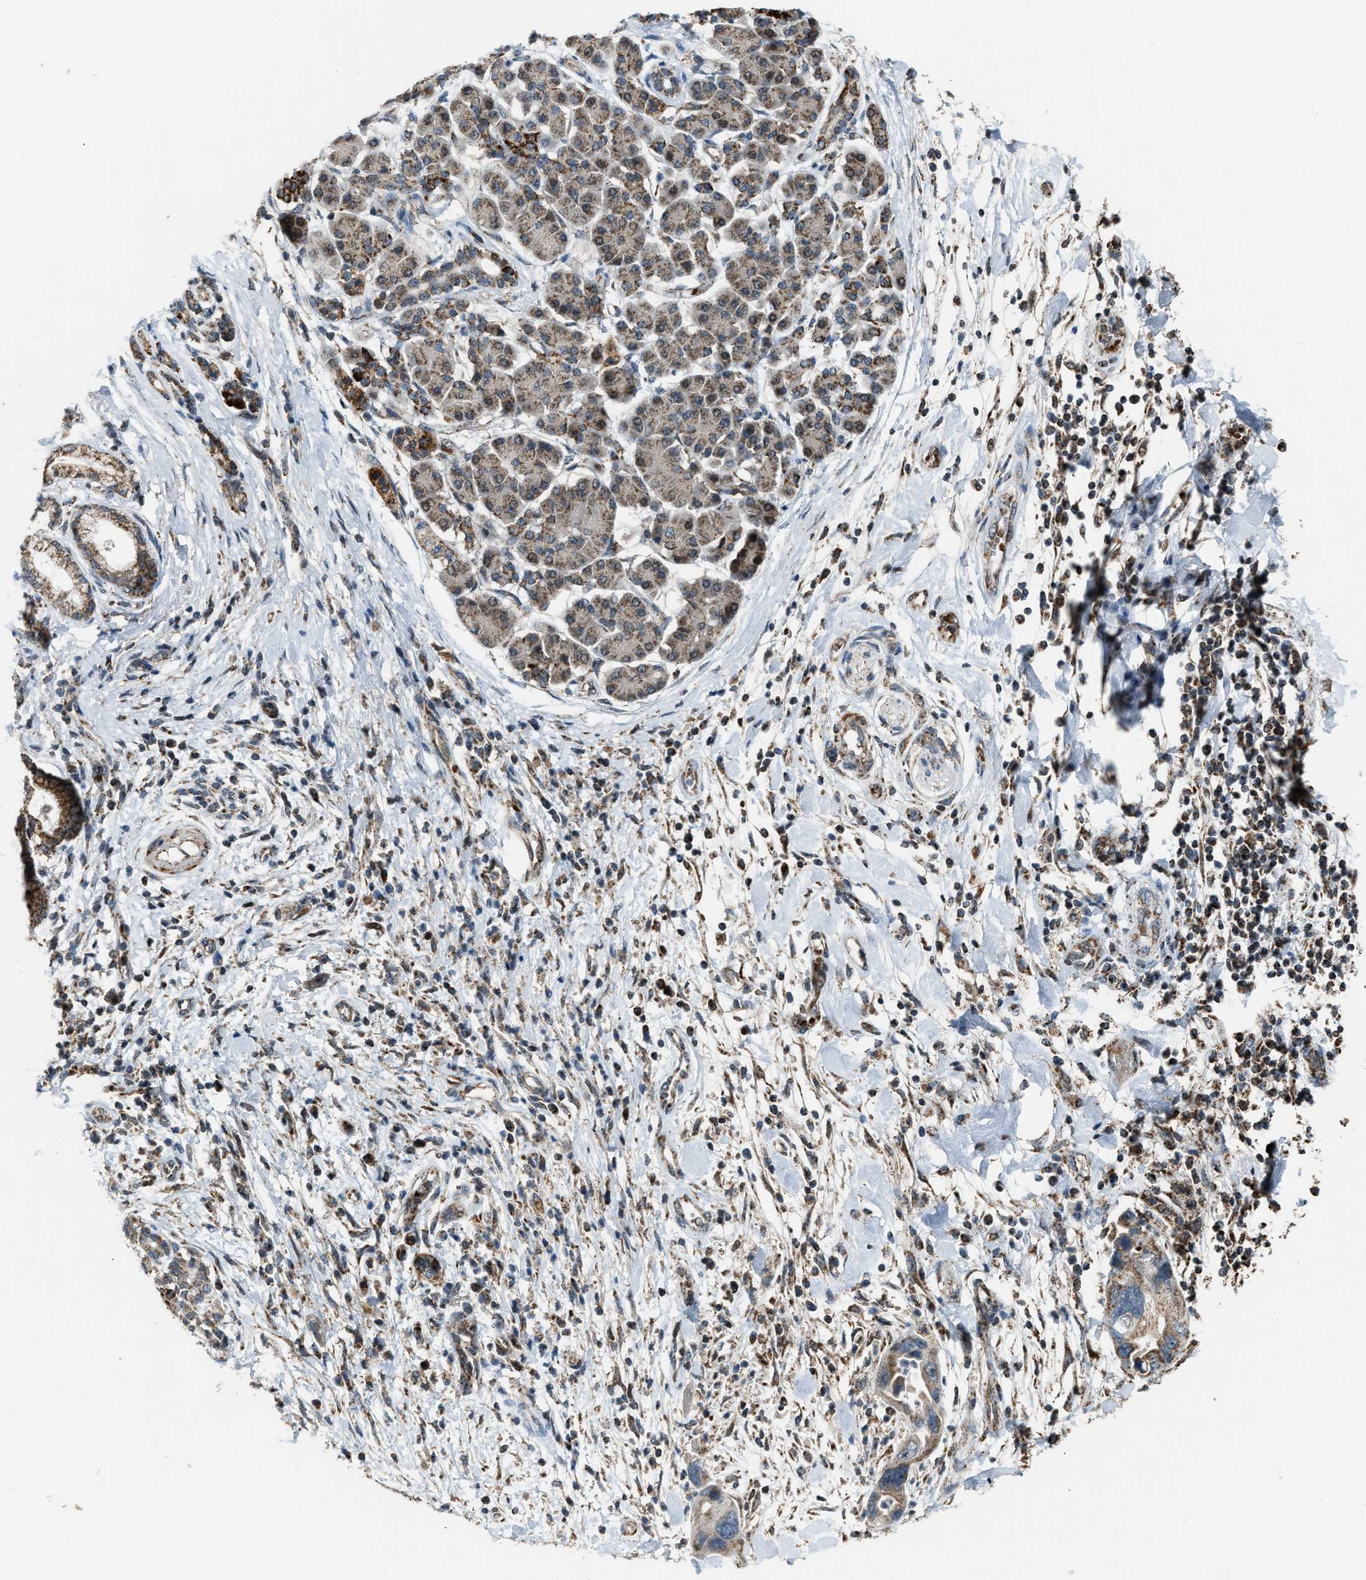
{"staining": {"intensity": "weak", "quantity": ">75%", "location": "cytoplasmic/membranous"}, "tissue": "pancreatic cancer", "cell_type": "Tumor cells", "image_type": "cancer", "snomed": [{"axis": "morphology", "description": "Normal tissue, NOS"}, {"axis": "morphology", "description": "Adenocarcinoma, NOS"}, {"axis": "topography", "description": "Pancreas"}], "caption": "Immunohistochemical staining of pancreatic adenocarcinoma reveals weak cytoplasmic/membranous protein positivity in approximately >75% of tumor cells.", "gene": "CHN2", "patient": {"sex": "female", "age": 71}}